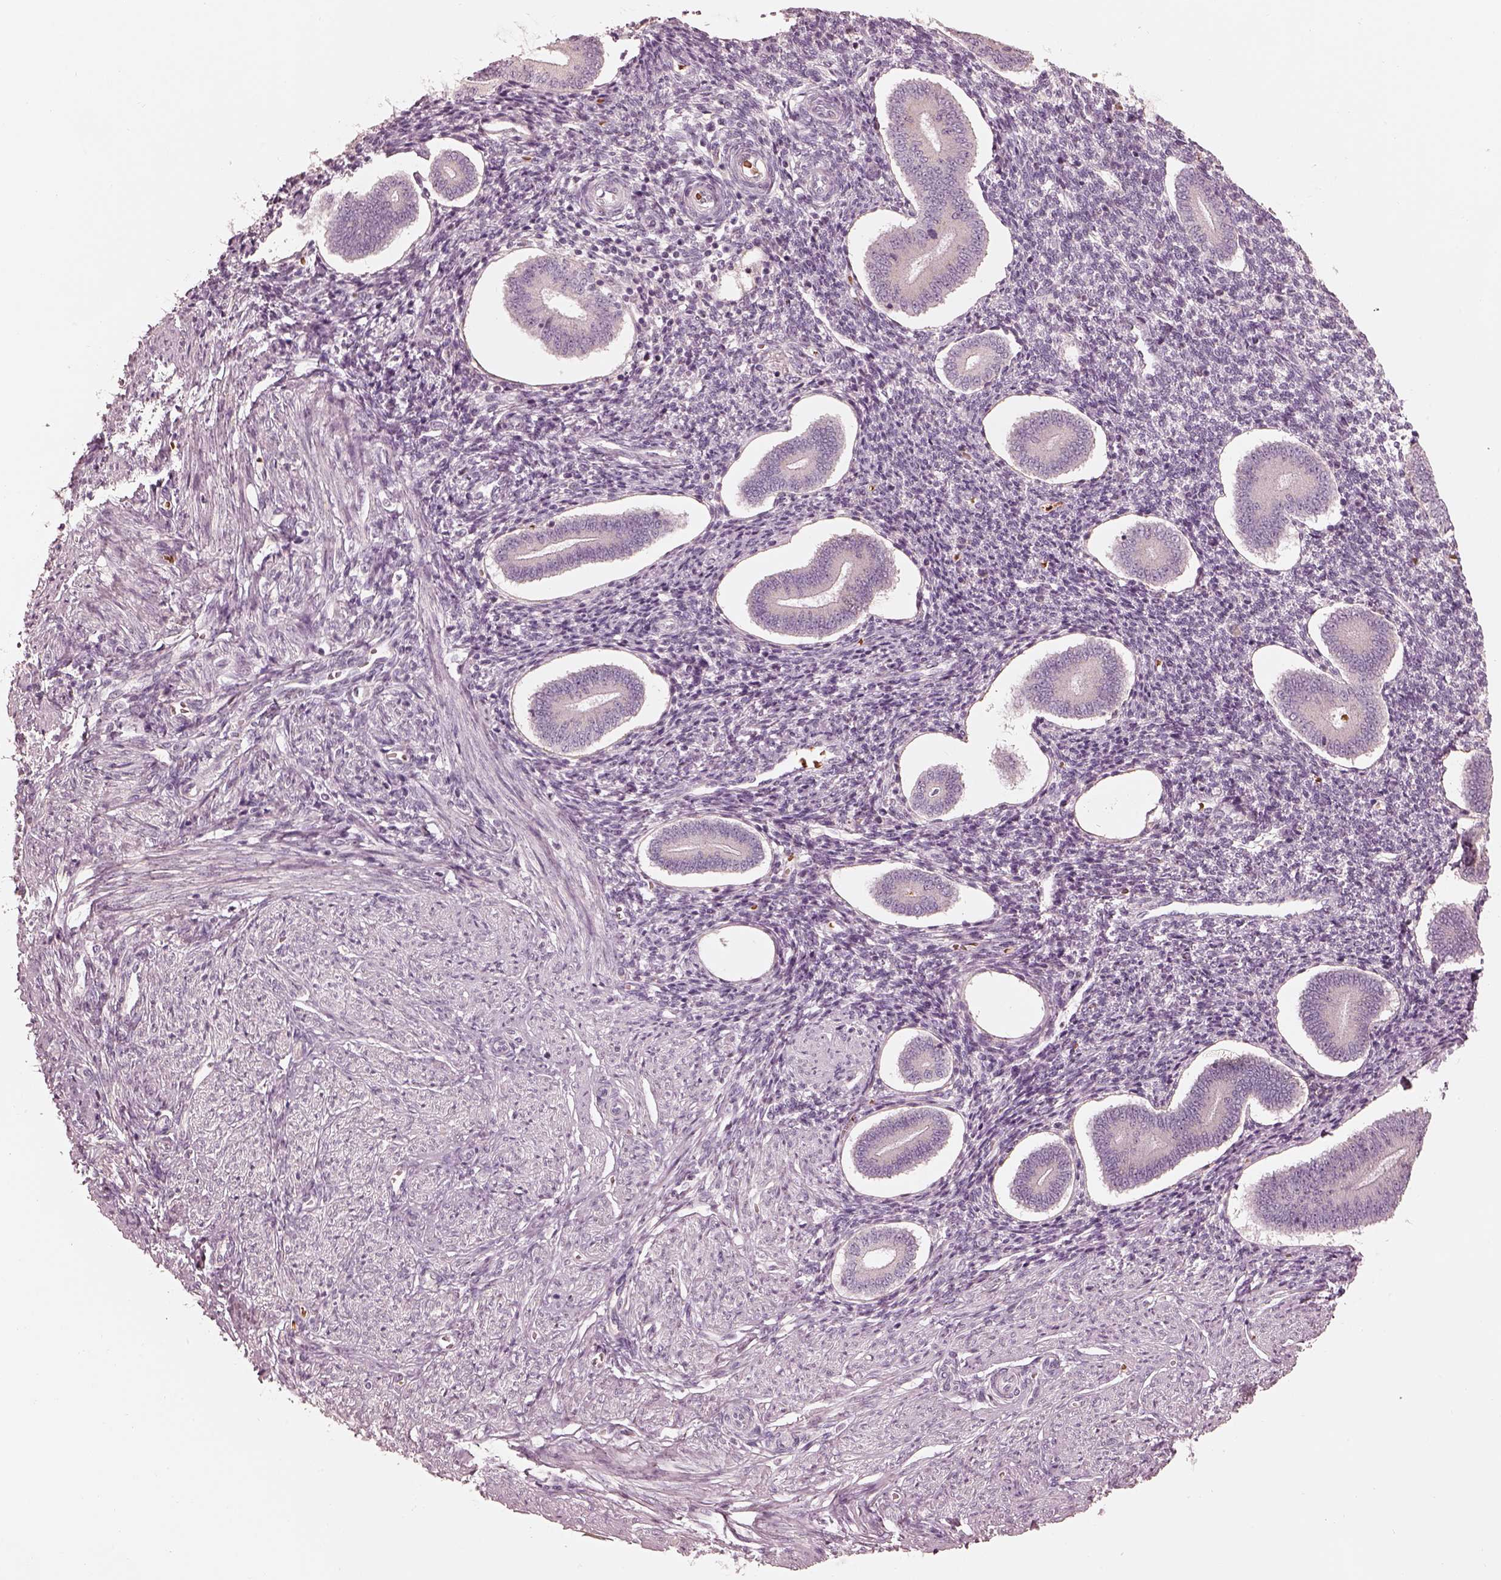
{"staining": {"intensity": "negative", "quantity": "none", "location": "none"}, "tissue": "endometrium", "cell_type": "Cells in endometrial stroma", "image_type": "normal", "snomed": [{"axis": "morphology", "description": "Normal tissue, NOS"}, {"axis": "topography", "description": "Endometrium"}], "caption": "Human endometrium stained for a protein using immunohistochemistry exhibits no positivity in cells in endometrial stroma.", "gene": "ANKLE1", "patient": {"sex": "female", "age": 40}}